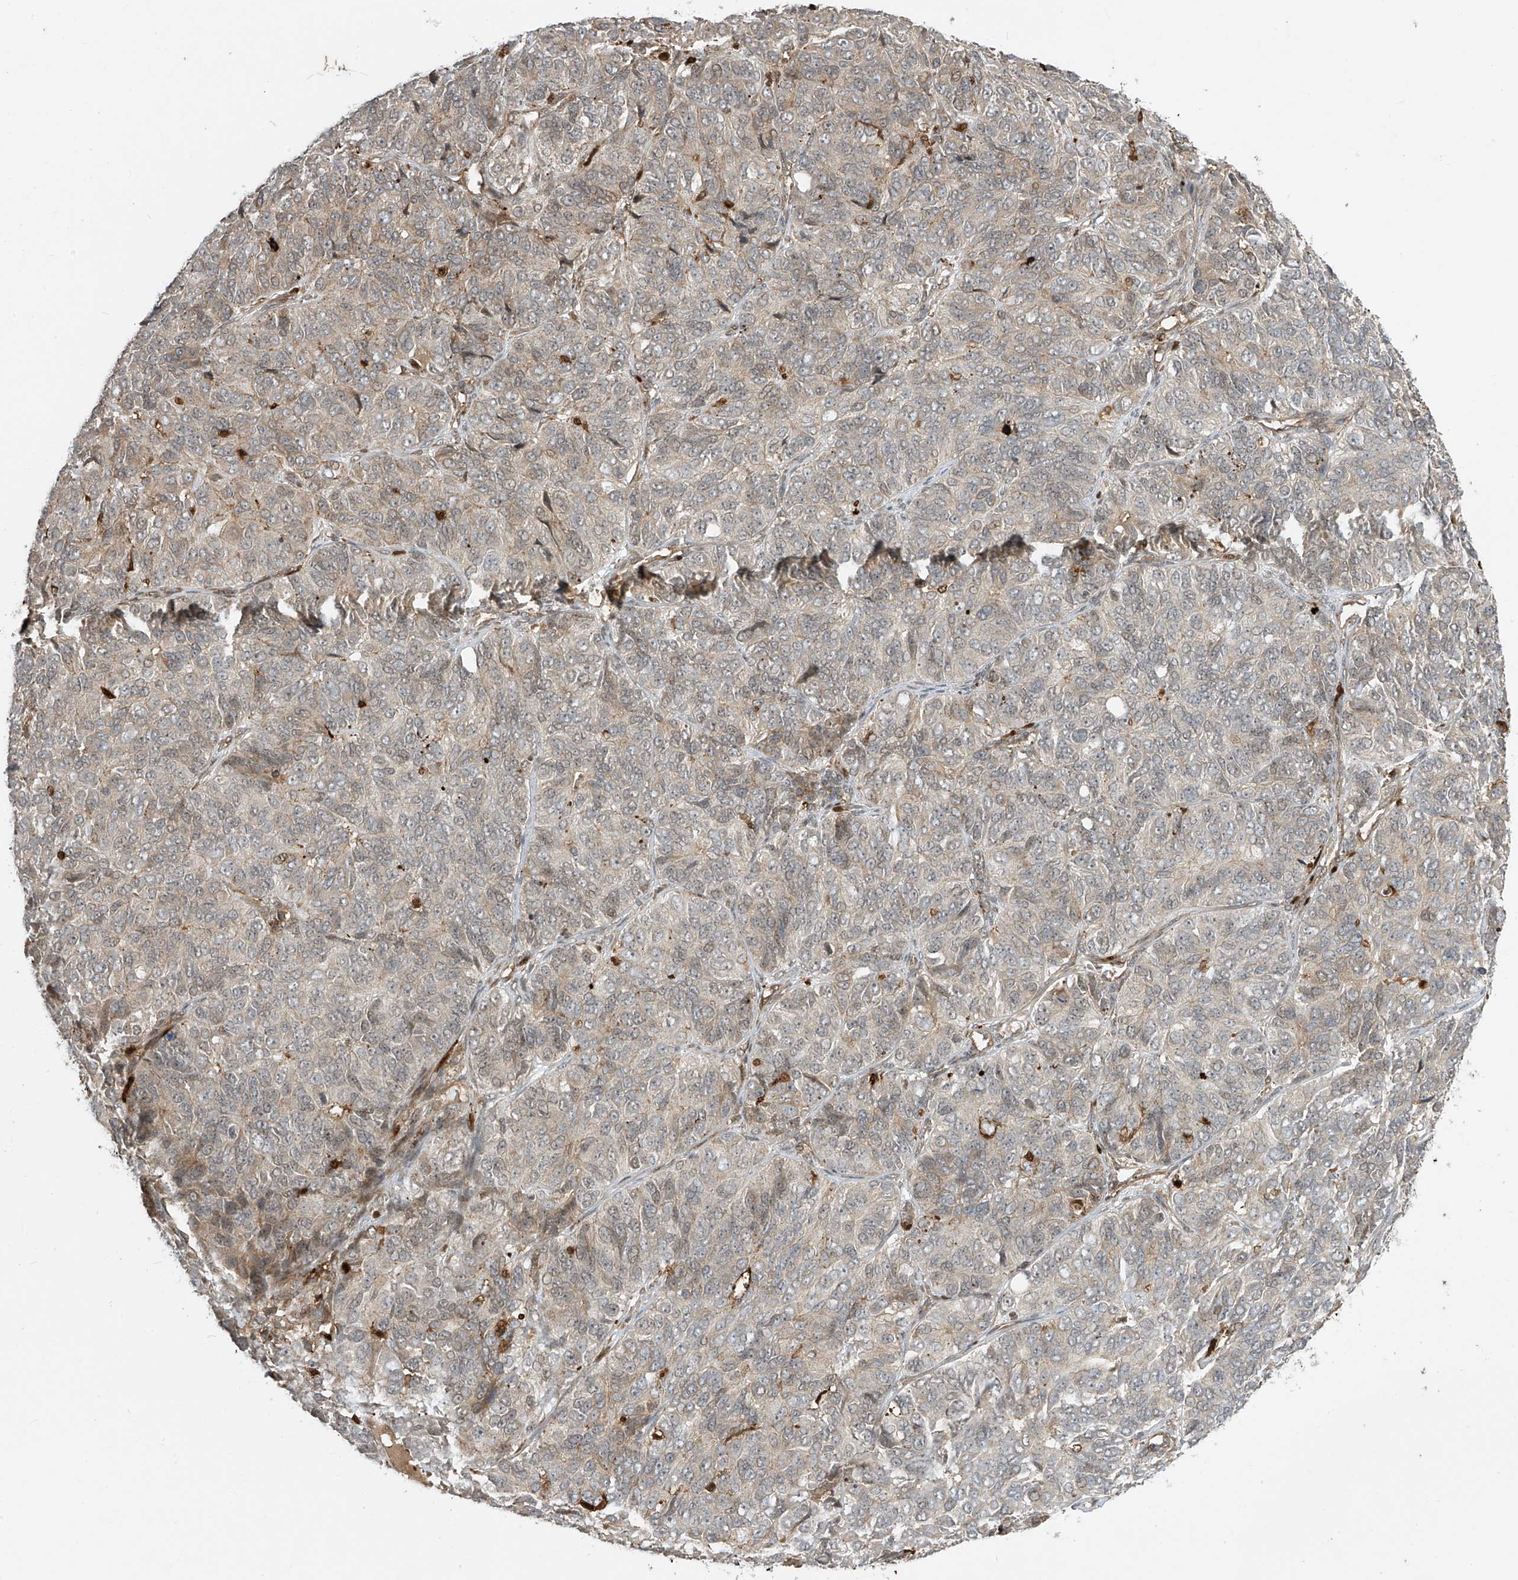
{"staining": {"intensity": "negative", "quantity": "none", "location": "none"}, "tissue": "ovarian cancer", "cell_type": "Tumor cells", "image_type": "cancer", "snomed": [{"axis": "morphology", "description": "Carcinoma, endometroid"}, {"axis": "topography", "description": "Ovary"}], "caption": "Immunohistochemical staining of human ovarian cancer exhibits no significant positivity in tumor cells.", "gene": "ATAD2B", "patient": {"sex": "female", "age": 51}}